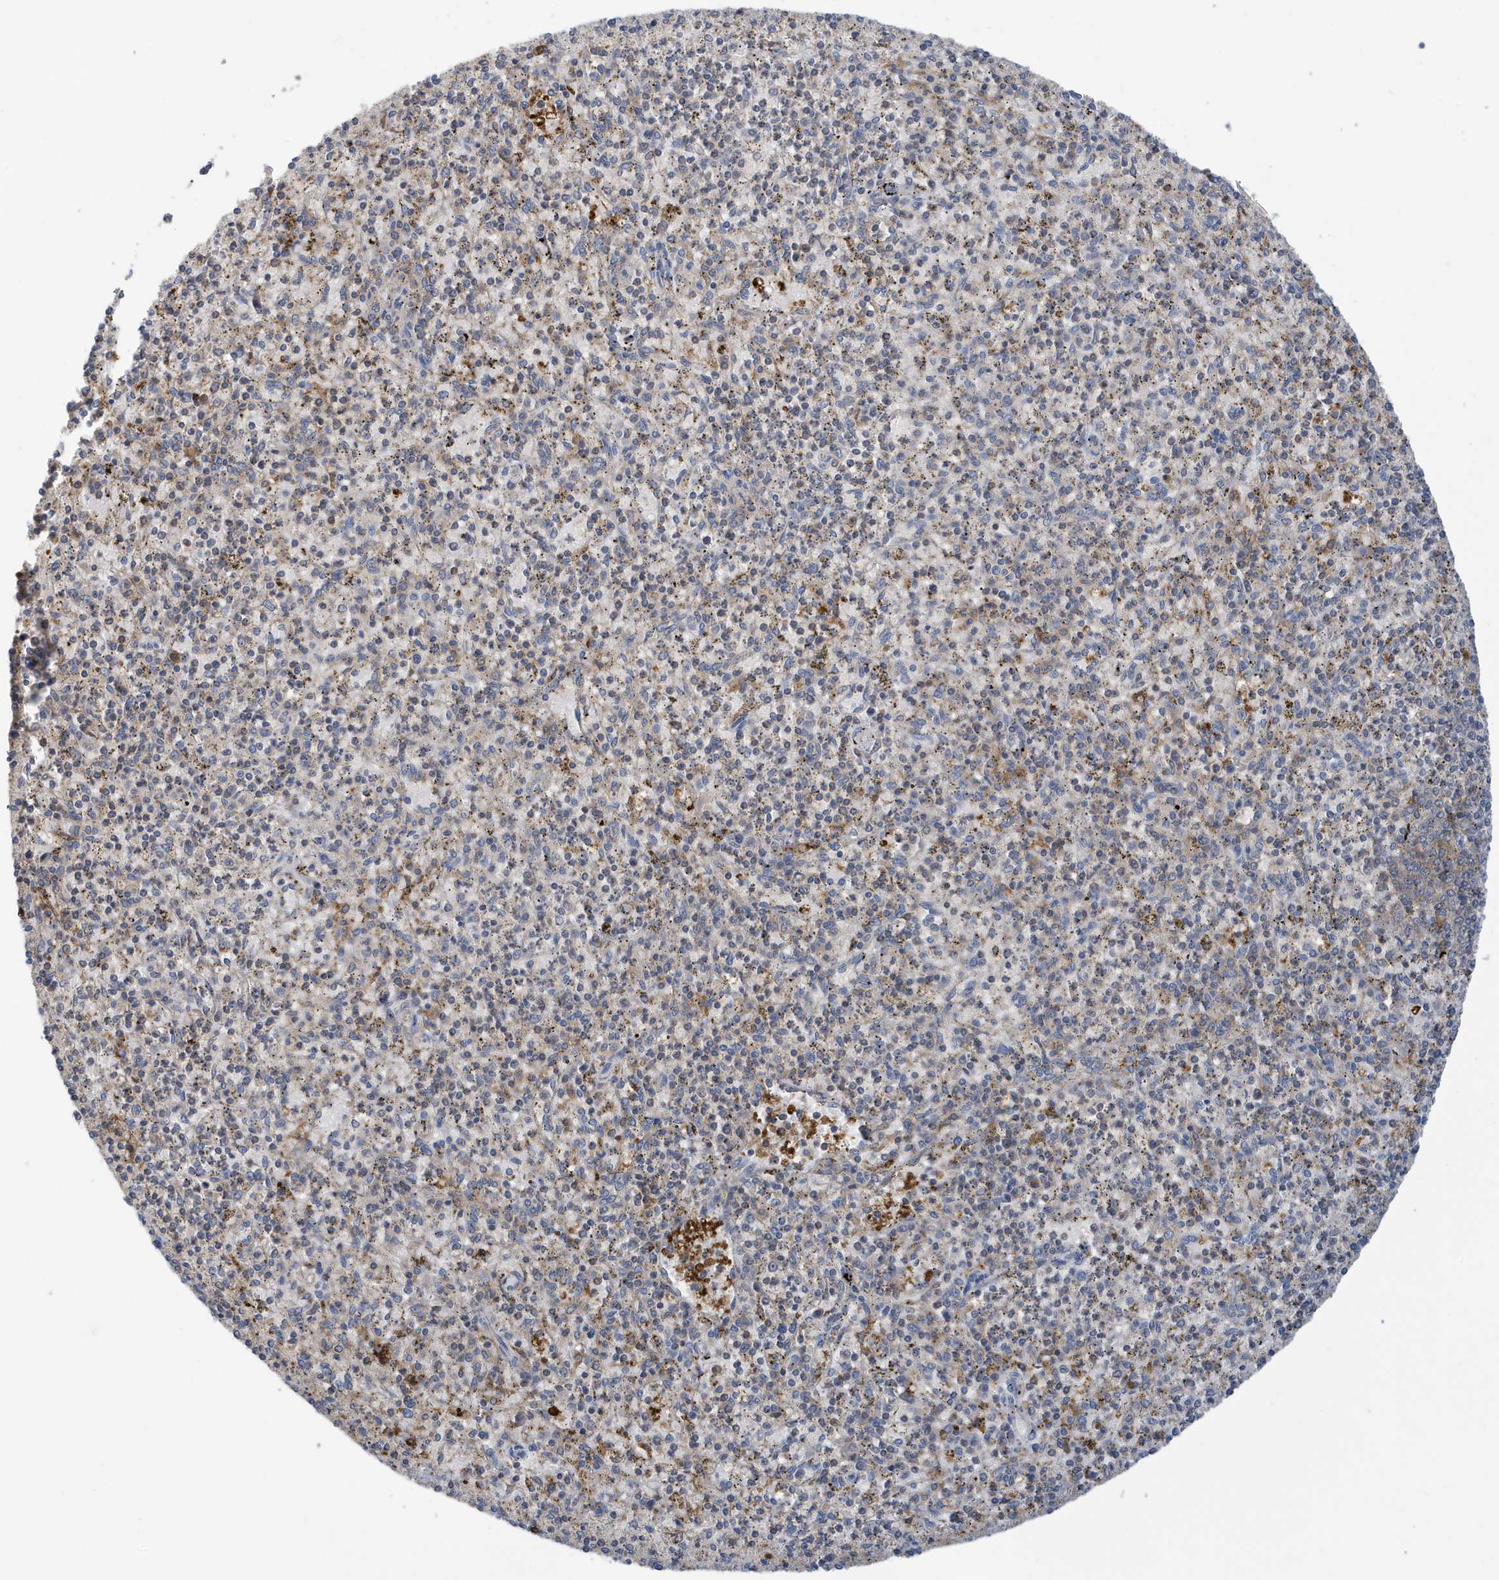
{"staining": {"intensity": "moderate", "quantity": "<25%", "location": "cytoplasmic/membranous"}, "tissue": "spleen", "cell_type": "Cells in red pulp", "image_type": "normal", "snomed": [{"axis": "morphology", "description": "Normal tissue, NOS"}, {"axis": "topography", "description": "Spleen"}], "caption": "Protein expression analysis of normal spleen displays moderate cytoplasmic/membranous positivity in approximately <25% of cells in red pulp. (Stains: DAB in brown, nuclei in blue, Microscopy: brightfield microscopy at high magnification).", "gene": "NSUN3", "patient": {"sex": "male", "age": 72}}